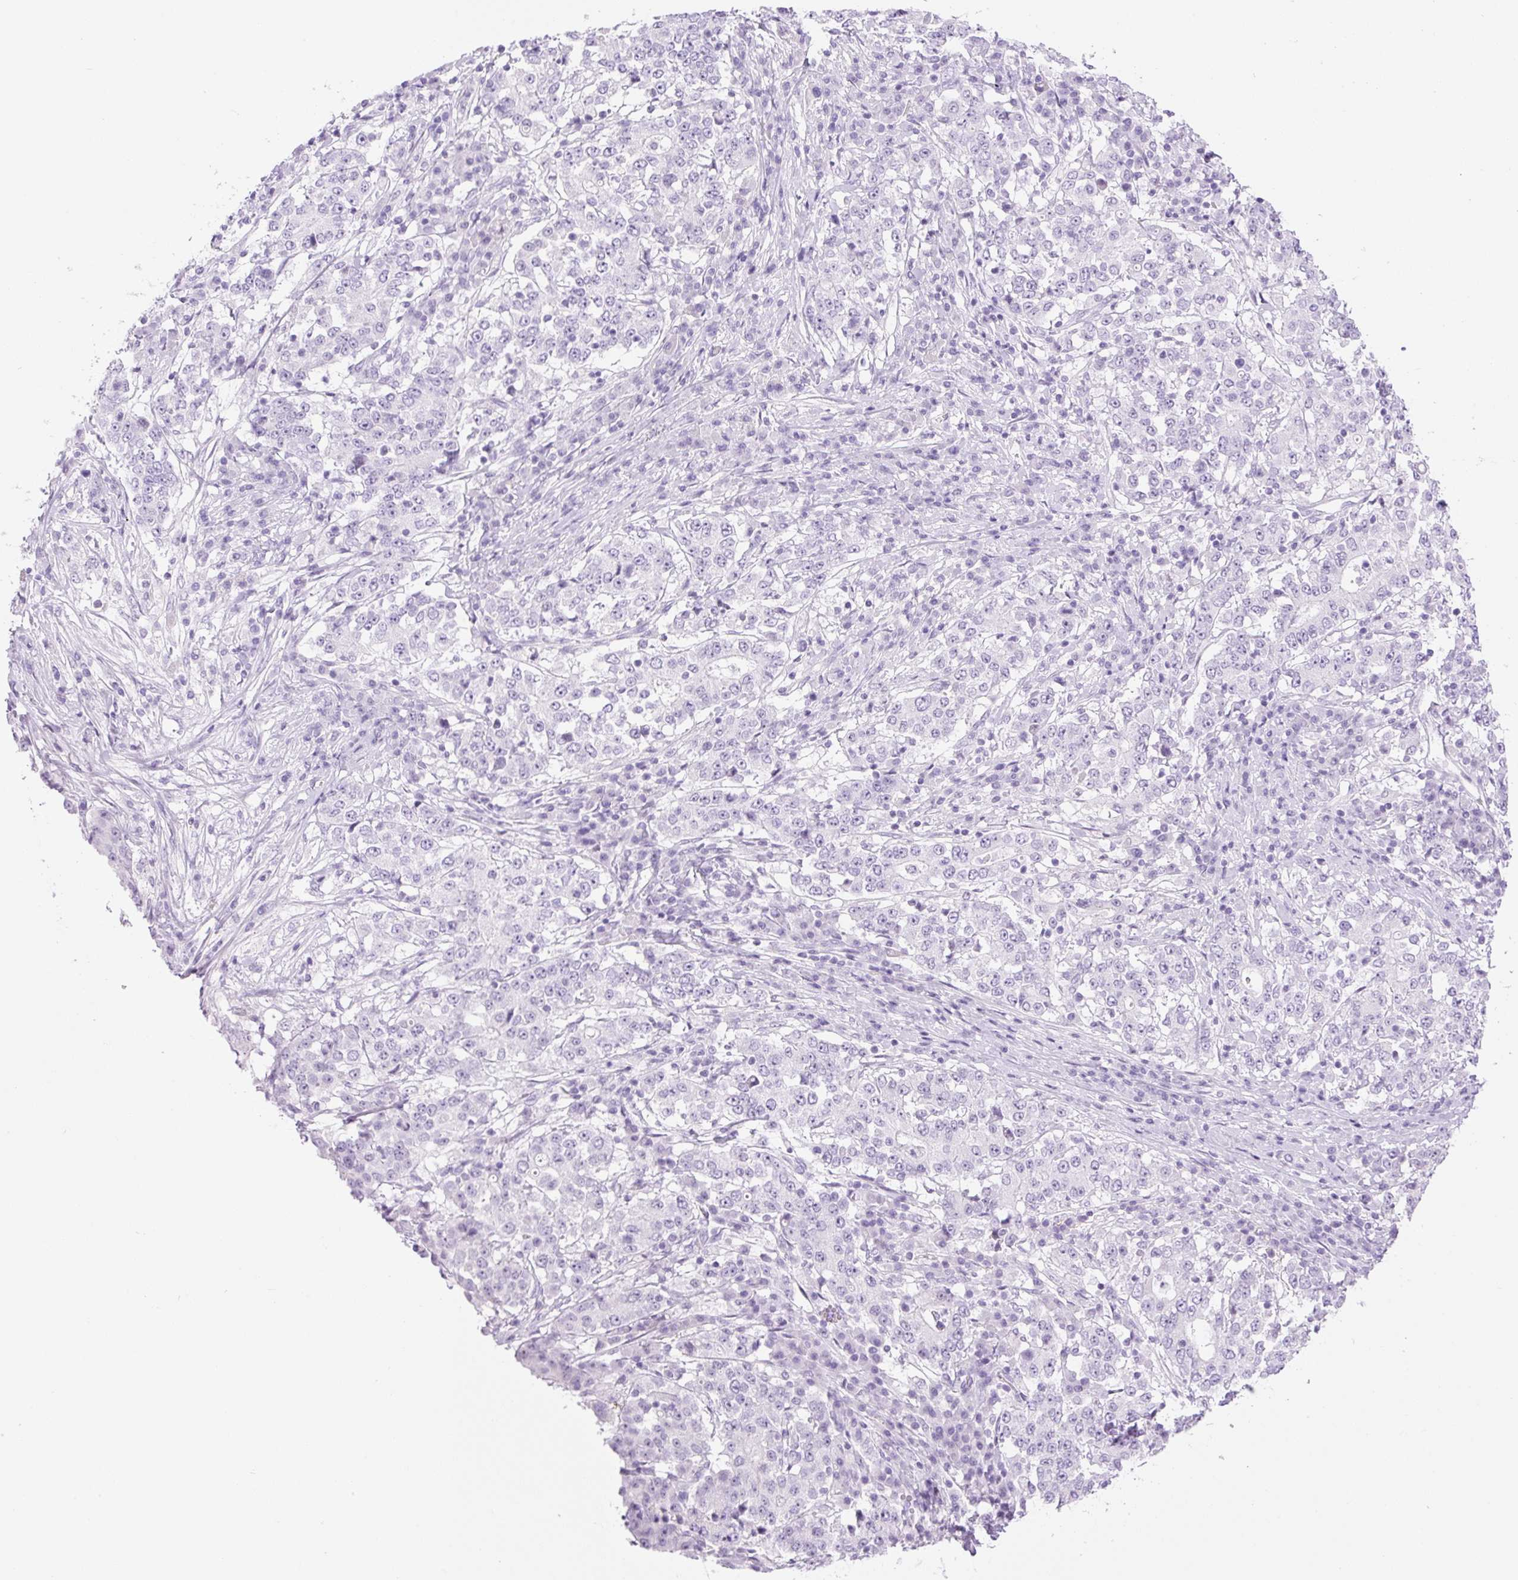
{"staining": {"intensity": "negative", "quantity": "none", "location": "none"}, "tissue": "stomach cancer", "cell_type": "Tumor cells", "image_type": "cancer", "snomed": [{"axis": "morphology", "description": "Adenocarcinoma, NOS"}, {"axis": "topography", "description": "Stomach"}], "caption": "The histopathology image shows no significant positivity in tumor cells of stomach cancer (adenocarcinoma).", "gene": "SP140L", "patient": {"sex": "male", "age": 59}}